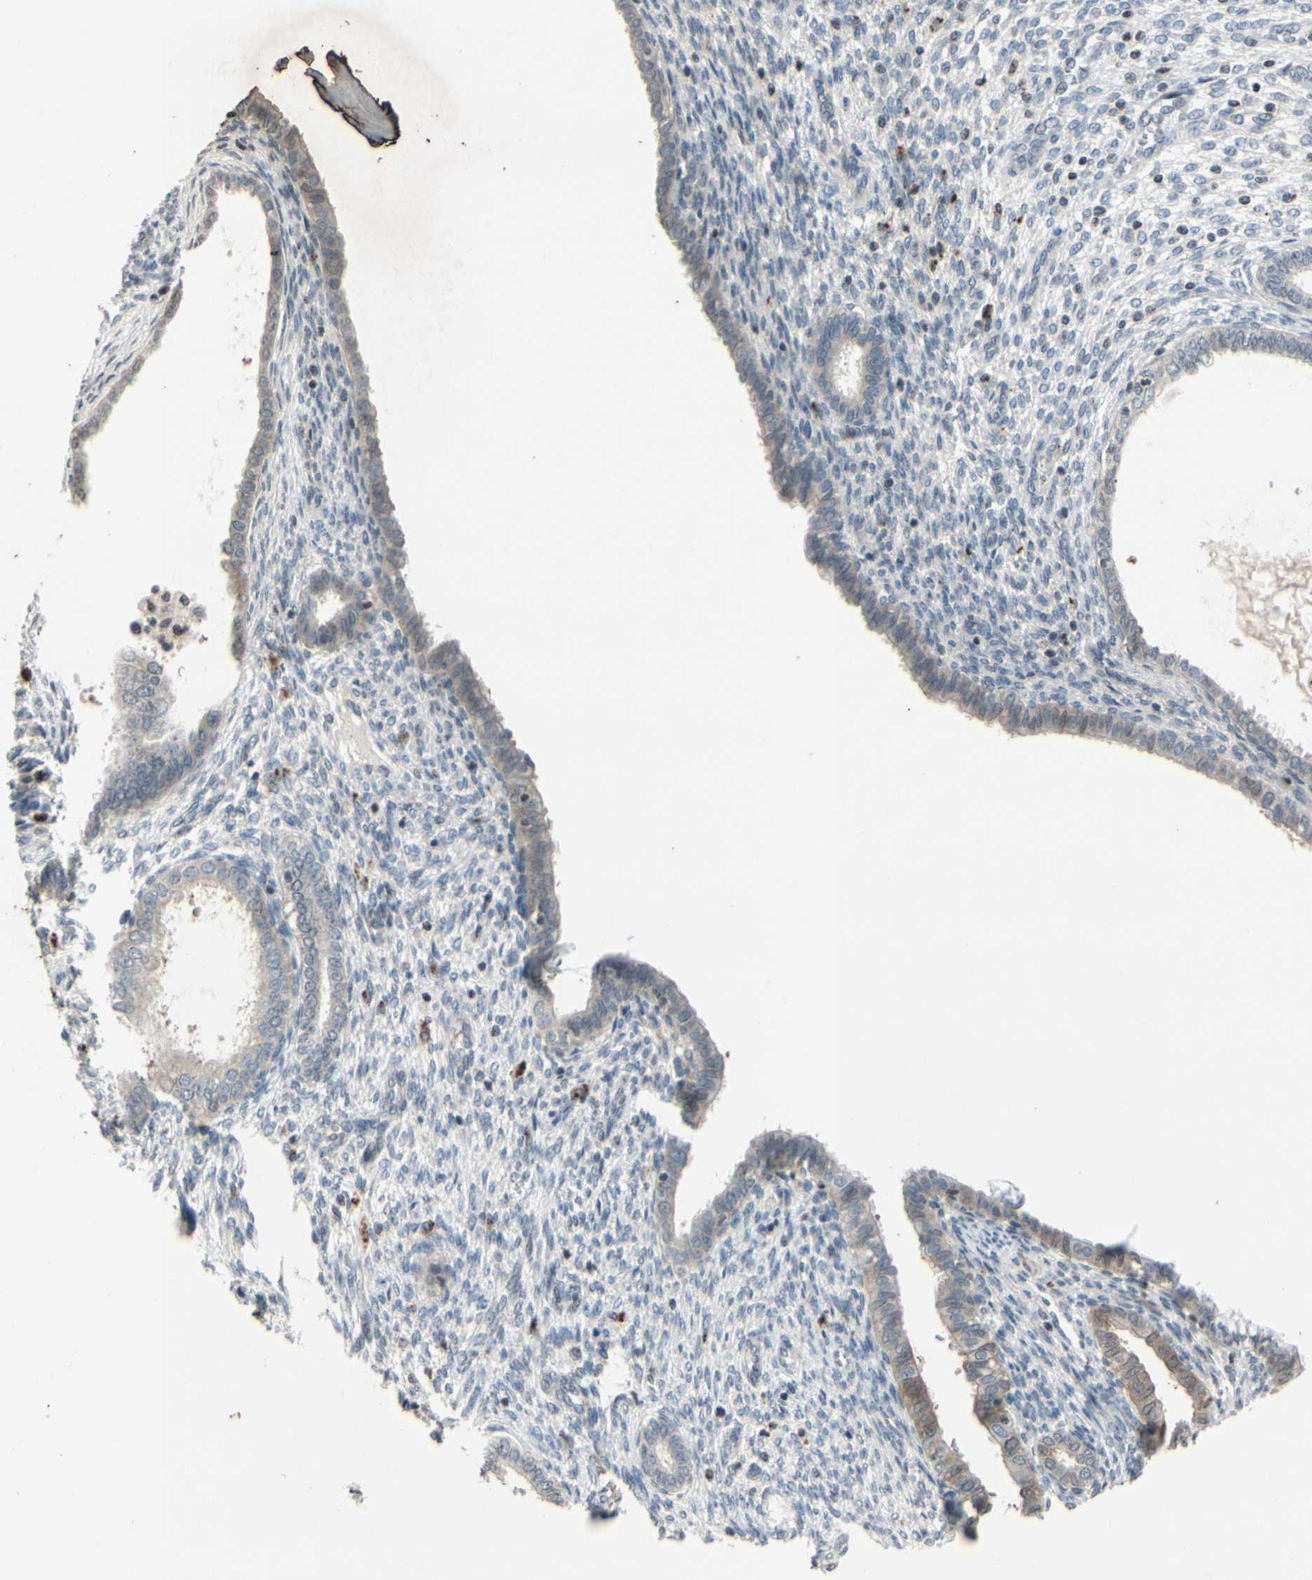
{"staining": {"intensity": "negative", "quantity": "none", "location": "none"}, "tissue": "endometrium", "cell_type": "Cells in endometrial stroma", "image_type": "normal", "snomed": [{"axis": "morphology", "description": "Normal tissue, NOS"}, {"axis": "topography", "description": "Endometrium"}], "caption": "Immunohistochemistry photomicrograph of unremarkable human endometrium stained for a protein (brown), which displays no positivity in cells in endometrial stroma.", "gene": "CLDN11", "patient": {"sex": "female", "age": 72}}